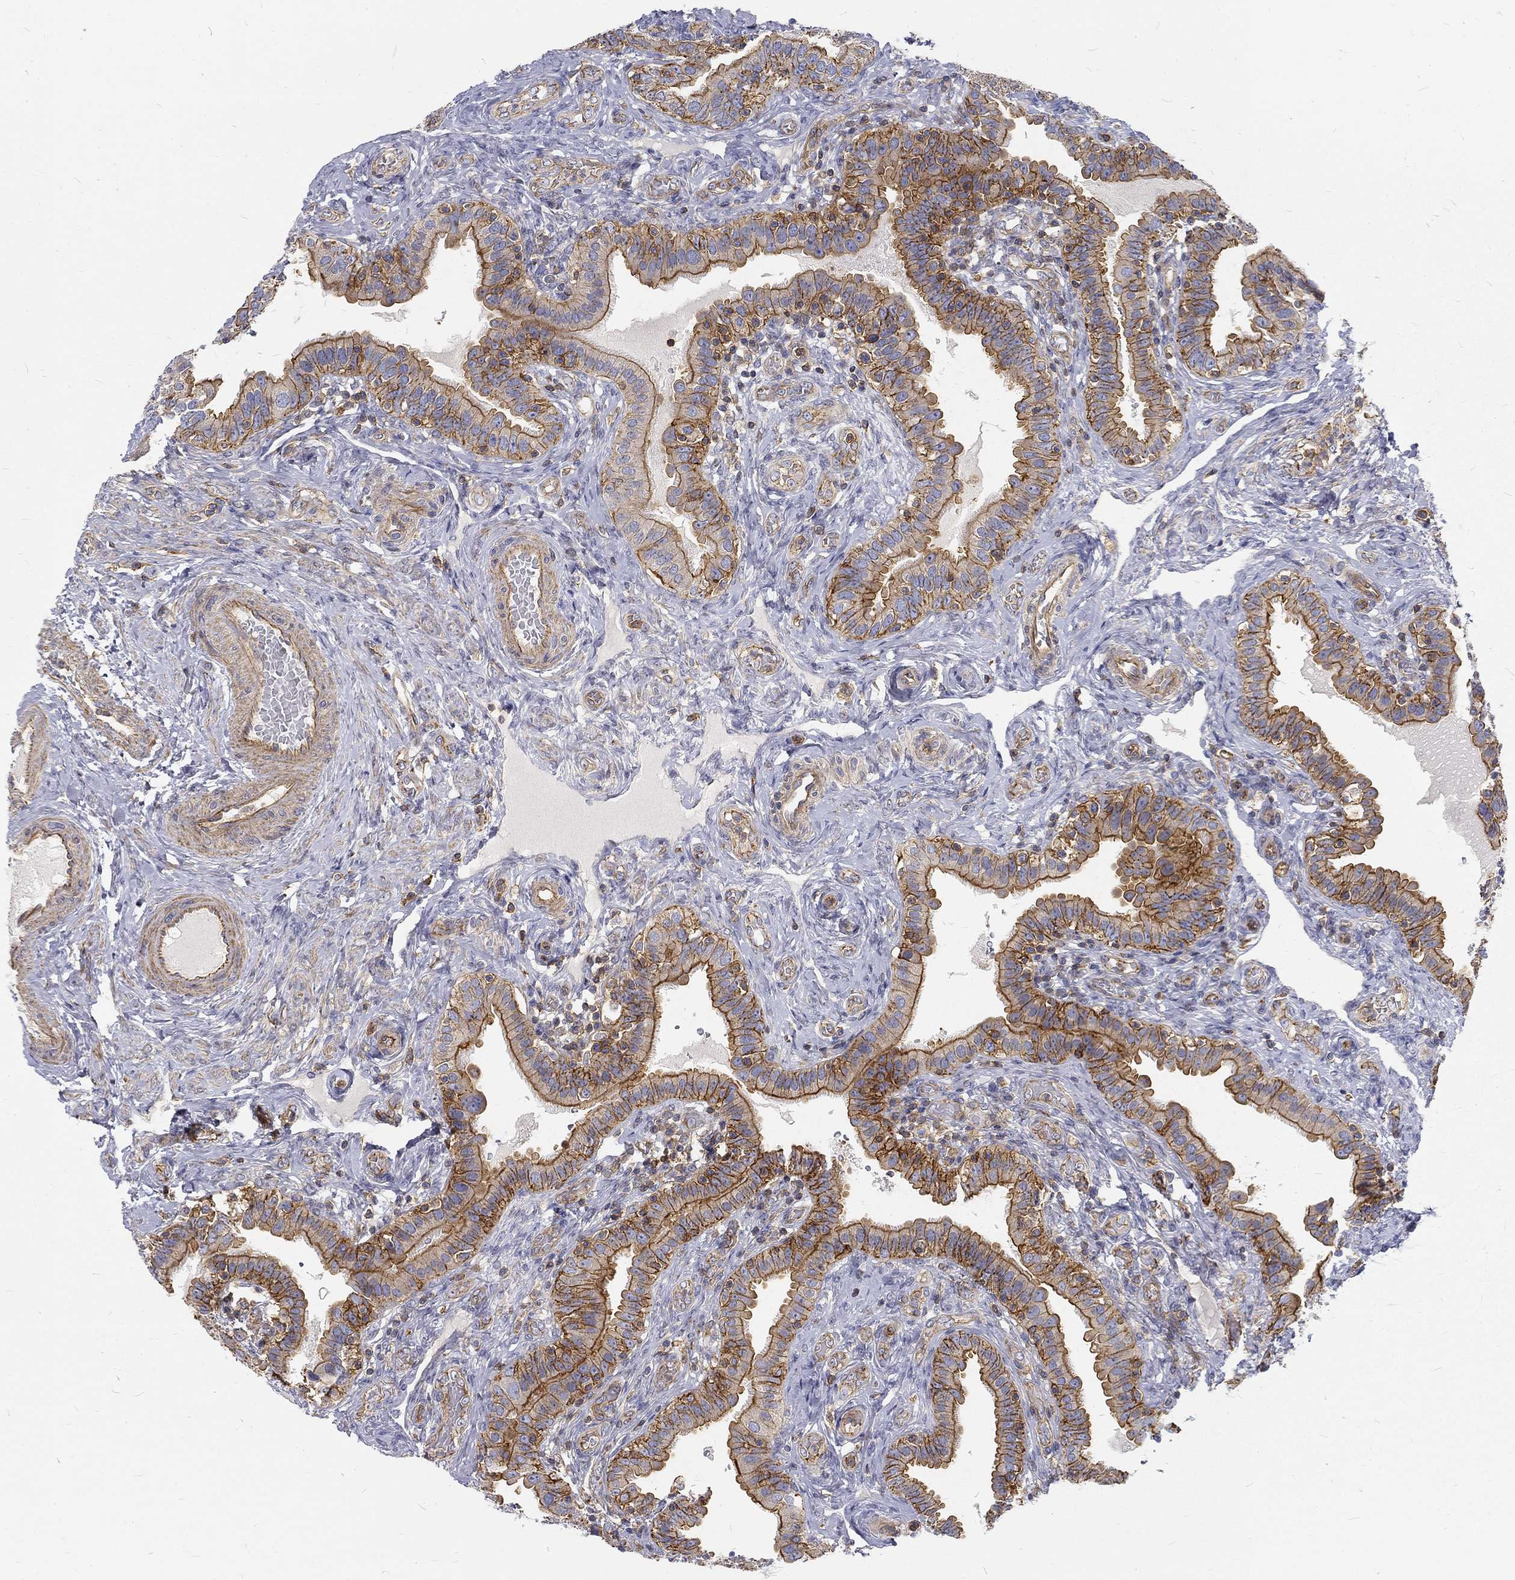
{"staining": {"intensity": "strong", "quantity": ">75%", "location": "cytoplasmic/membranous"}, "tissue": "fallopian tube", "cell_type": "Glandular cells", "image_type": "normal", "snomed": [{"axis": "morphology", "description": "Normal tissue, NOS"}, {"axis": "topography", "description": "Fallopian tube"}, {"axis": "topography", "description": "Ovary"}], "caption": "A micrograph of fallopian tube stained for a protein exhibits strong cytoplasmic/membranous brown staining in glandular cells.", "gene": "MTMR11", "patient": {"sex": "female", "age": 41}}